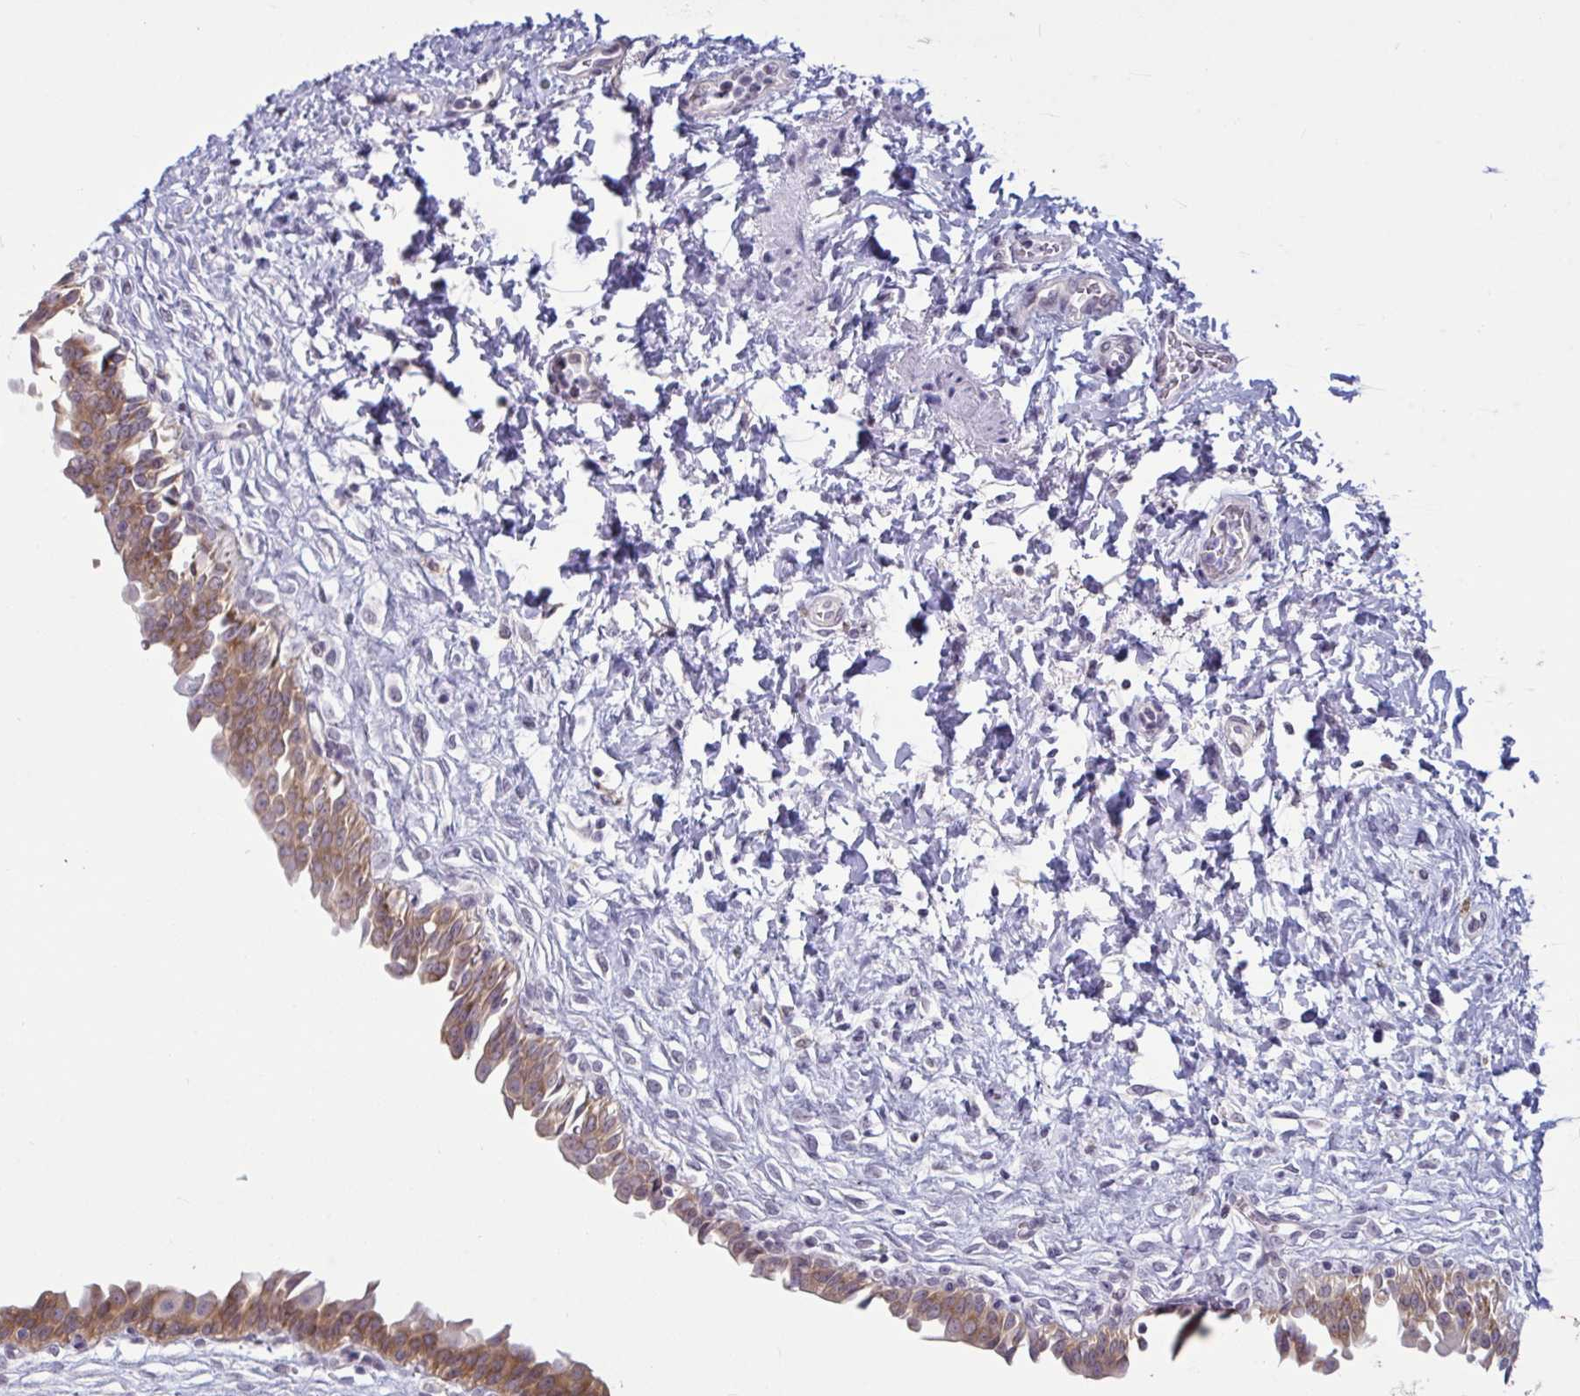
{"staining": {"intensity": "moderate", "quantity": "25%-75%", "location": "cytoplasmic/membranous"}, "tissue": "urinary bladder", "cell_type": "Urothelial cells", "image_type": "normal", "snomed": [{"axis": "morphology", "description": "Normal tissue, NOS"}, {"axis": "topography", "description": "Urinary bladder"}], "caption": "Immunohistochemistry photomicrograph of benign urinary bladder: urinary bladder stained using immunohistochemistry reveals medium levels of moderate protein expression localized specifically in the cytoplasmic/membranous of urothelial cells, appearing as a cytoplasmic/membranous brown color.", "gene": "TBC1D4", "patient": {"sex": "male", "age": 37}}